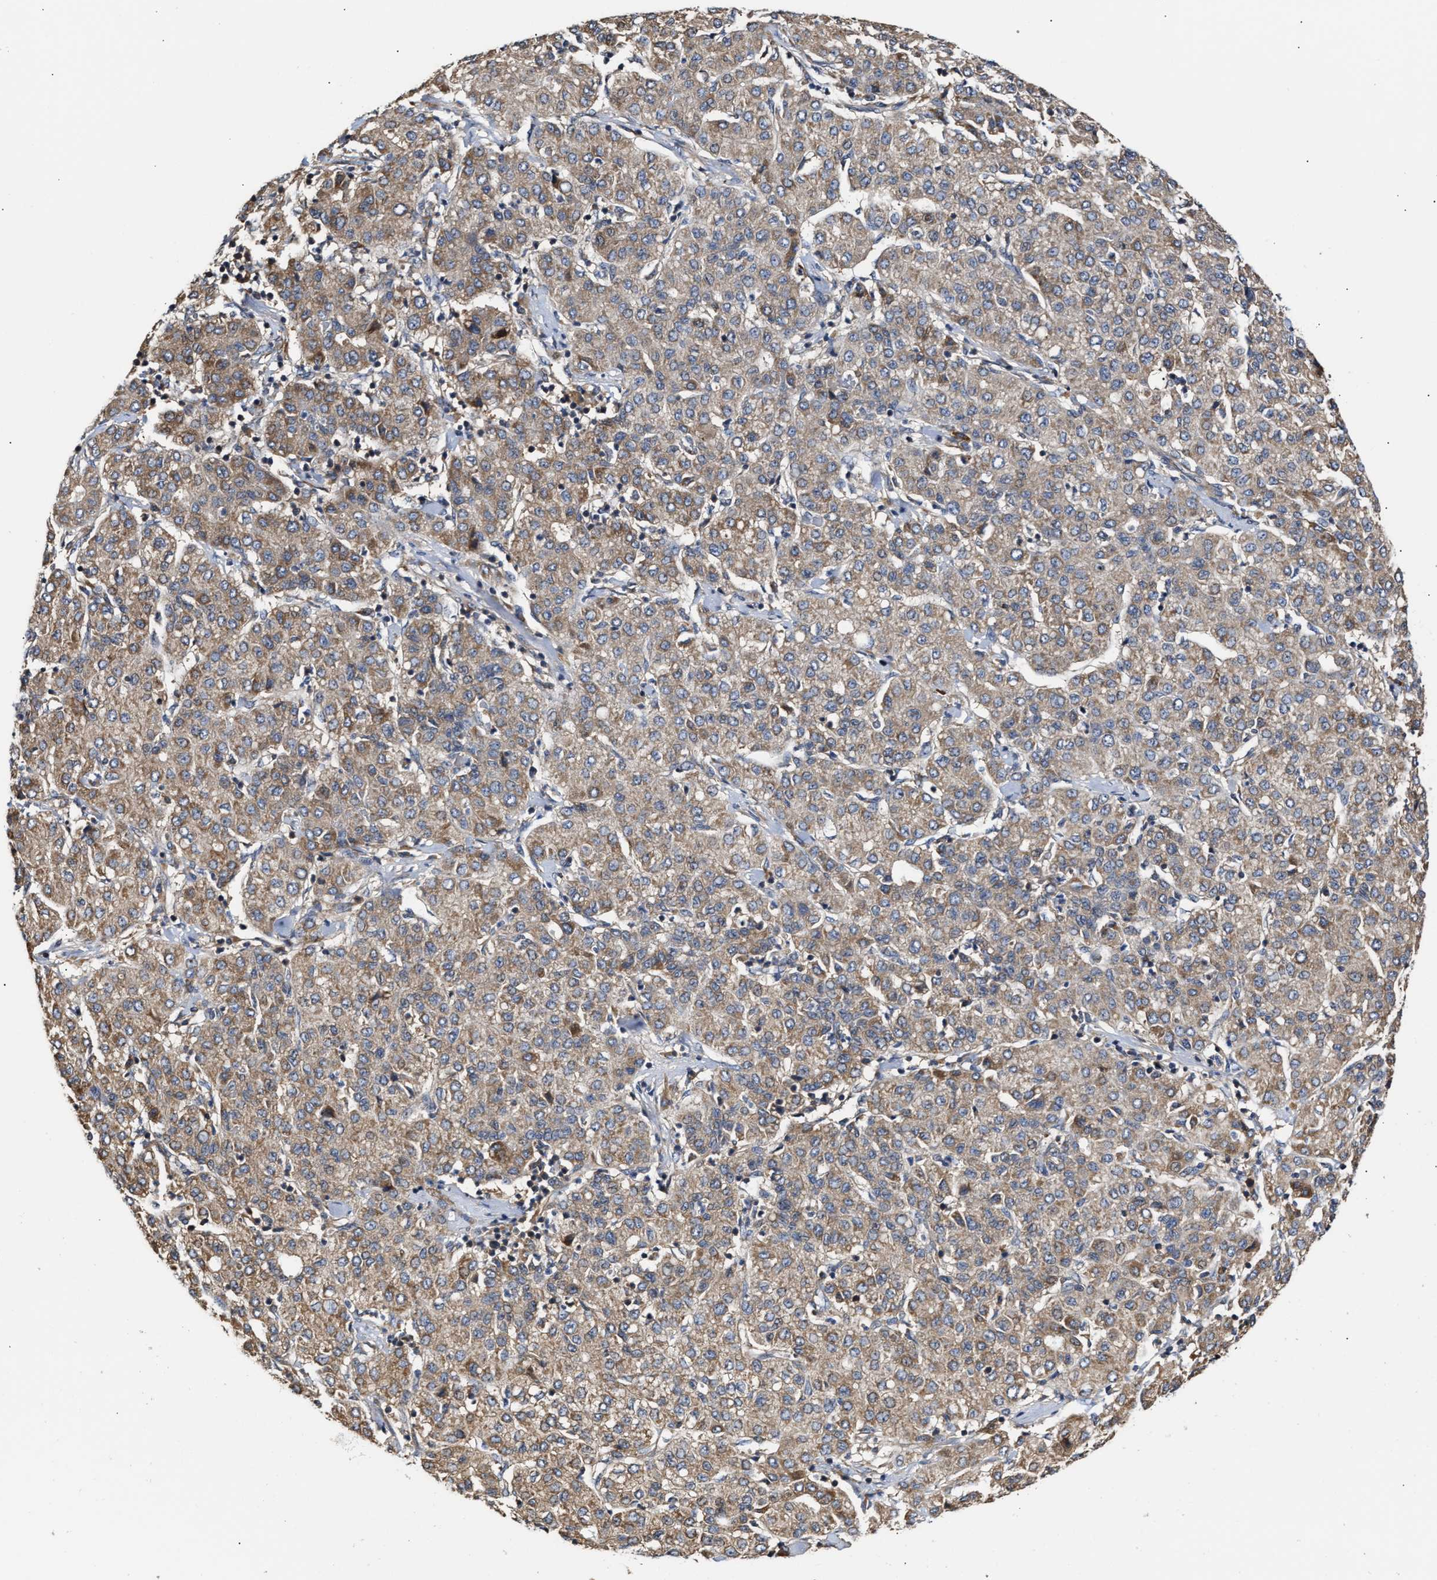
{"staining": {"intensity": "moderate", "quantity": ">75%", "location": "cytoplasmic/membranous"}, "tissue": "liver cancer", "cell_type": "Tumor cells", "image_type": "cancer", "snomed": [{"axis": "morphology", "description": "Carcinoma, Hepatocellular, NOS"}, {"axis": "topography", "description": "Liver"}], "caption": "A high-resolution micrograph shows immunohistochemistry (IHC) staining of hepatocellular carcinoma (liver), which exhibits moderate cytoplasmic/membranous positivity in about >75% of tumor cells.", "gene": "CLIP2", "patient": {"sex": "male", "age": 65}}